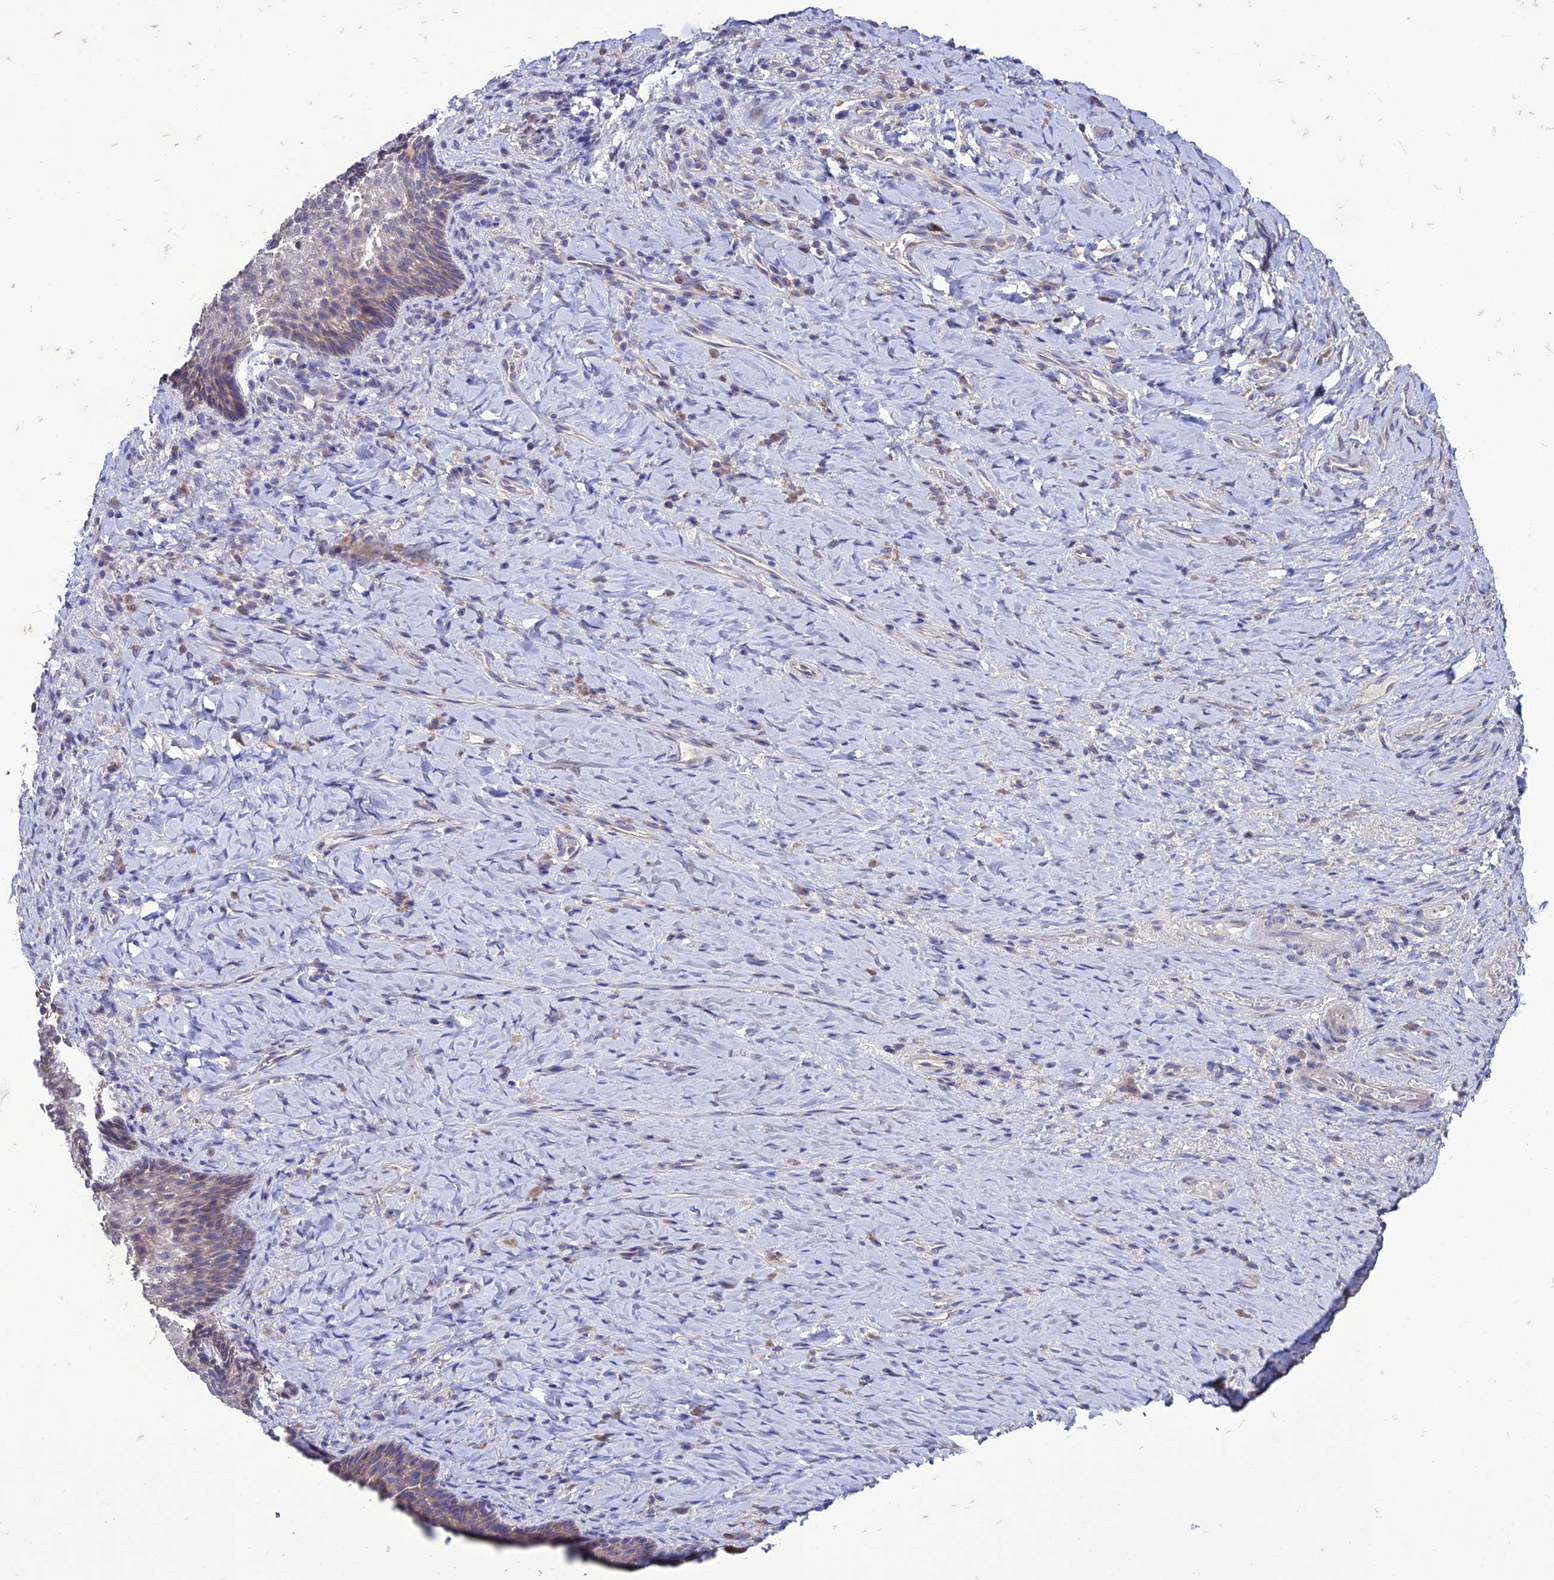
{"staining": {"intensity": "weak", "quantity": "<25%", "location": "cytoplasmic/membranous"}, "tissue": "vagina", "cell_type": "Squamous epithelial cells", "image_type": "normal", "snomed": [{"axis": "morphology", "description": "Normal tissue, NOS"}, {"axis": "topography", "description": "Vagina"}], "caption": "IHC histopathology image of benign vagina stained for a protein (brown), which displays no staining in squamous epithelial cells.", "gene": "HOGA1", "patient": {"sex": "female", "age": 60}}